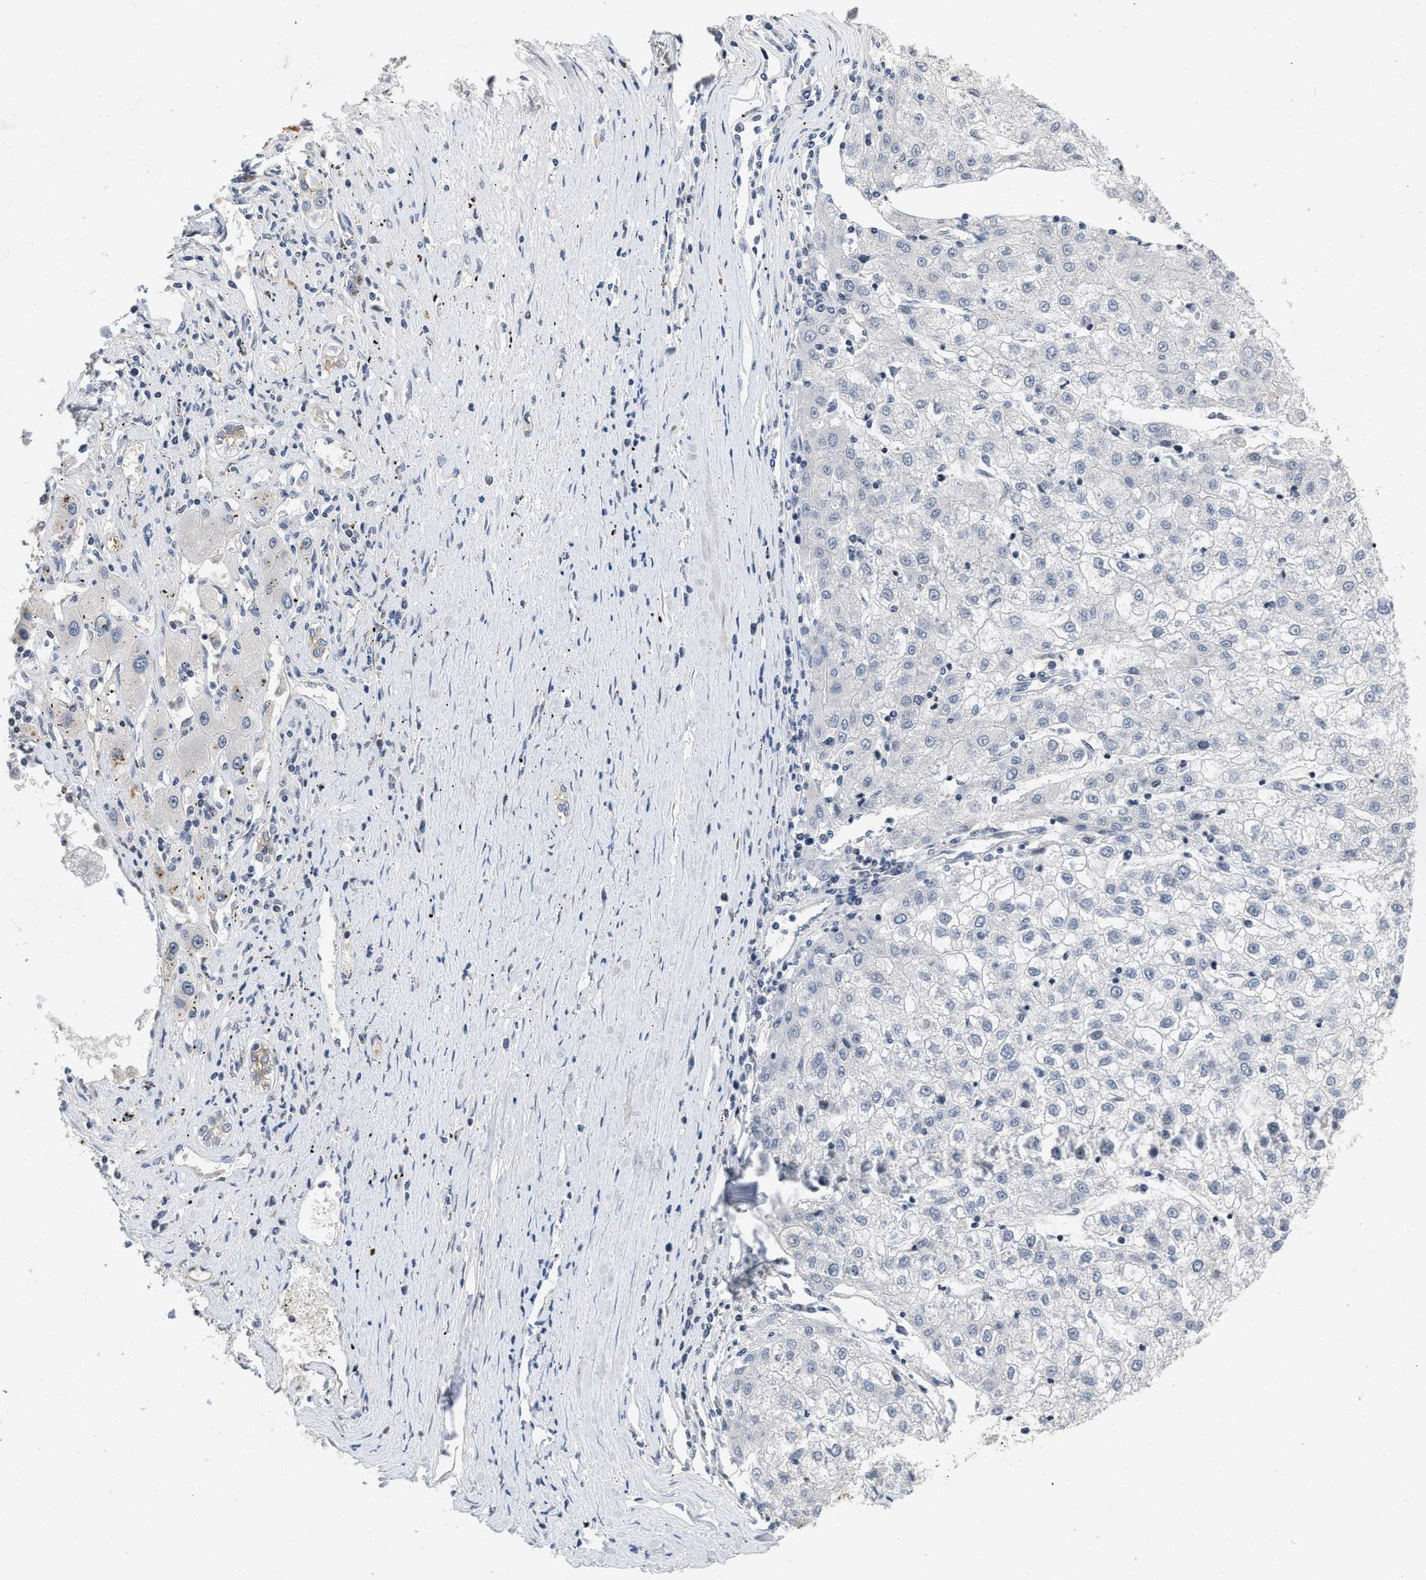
{"staining": {"intensity": "negative", "quantity": "none", "location": "none"}, "tissue": "liver cancer", "cell_type": "Tumor cells", "image_type": "cancer", "snomed": [{"axis": "morphology", "description": "Carcinoma, Hepatocellular, NOS"}, {"axis": "topography", "description": "Liver"}], "caption": "Immunohistochemical staining of human hepatocellular carcinoma (liver) shows no significant positivity in tumor cells.", "gene": "VIP", "patient": {"sex": "male", "age": 72}}